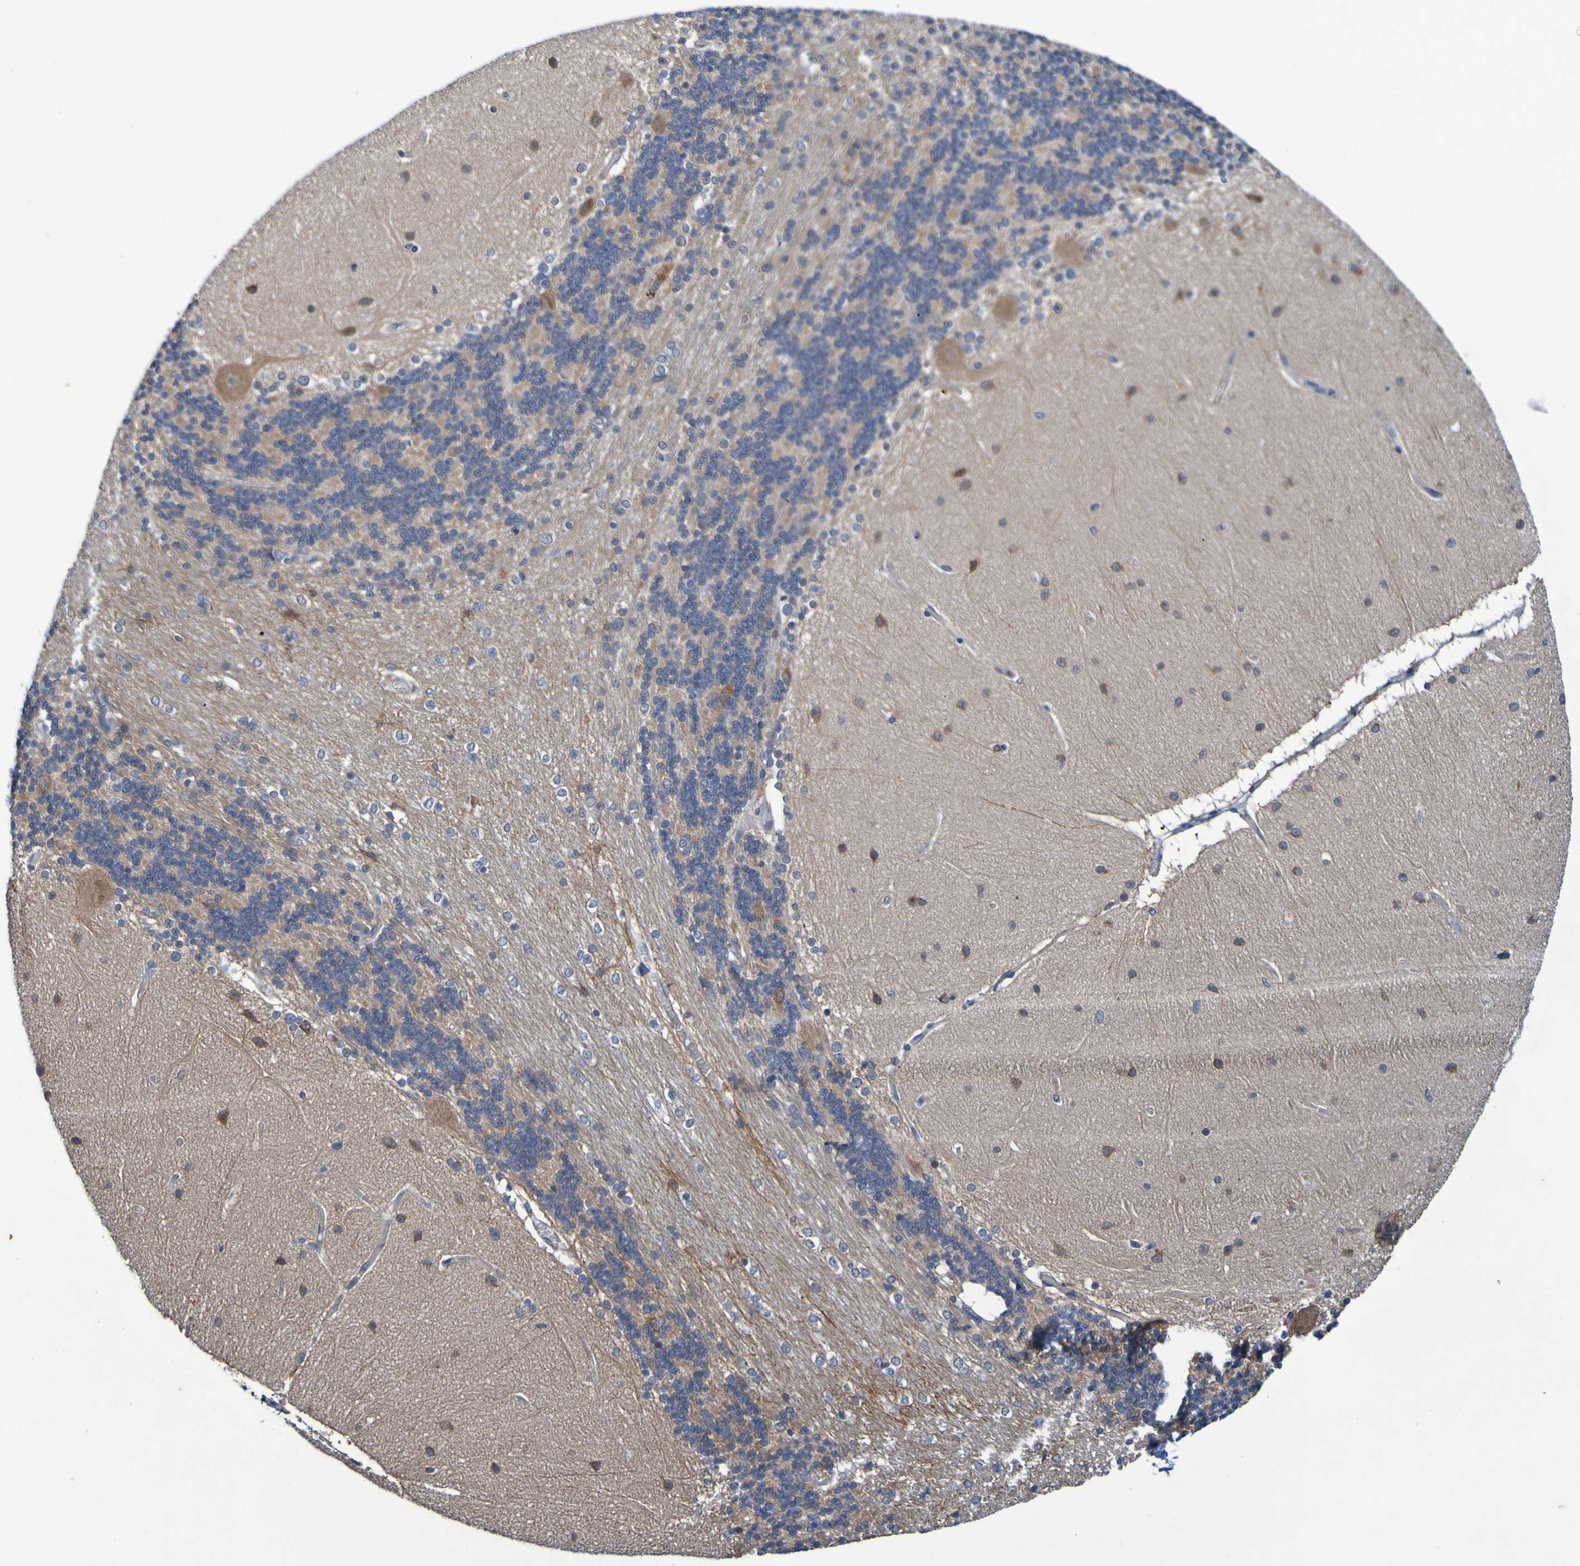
{"staining": {"intensity": "moderate", "quantity": ">75%", "location": "cytoplasmic/membranous"}, "tissue": "cerebellum", "cell_type": "Cells in granular layer", "image_type": "normal", "snomed": [{"axis": "morphology", "description": "Normal tissue, NOS"}, {"axis": "topography", "description": "Cerebellum"}], "caption": "Moderate cytoplasmic/membranous positivity is present in about >75% of cells in granular layer in benign cerebellum. (DAB (3,3'-diaminobenzidine) = brown stain, brightfield microscopy at high magnification).", "gene": "SDK1", "patient": {"sex": "female", "age": 54}}